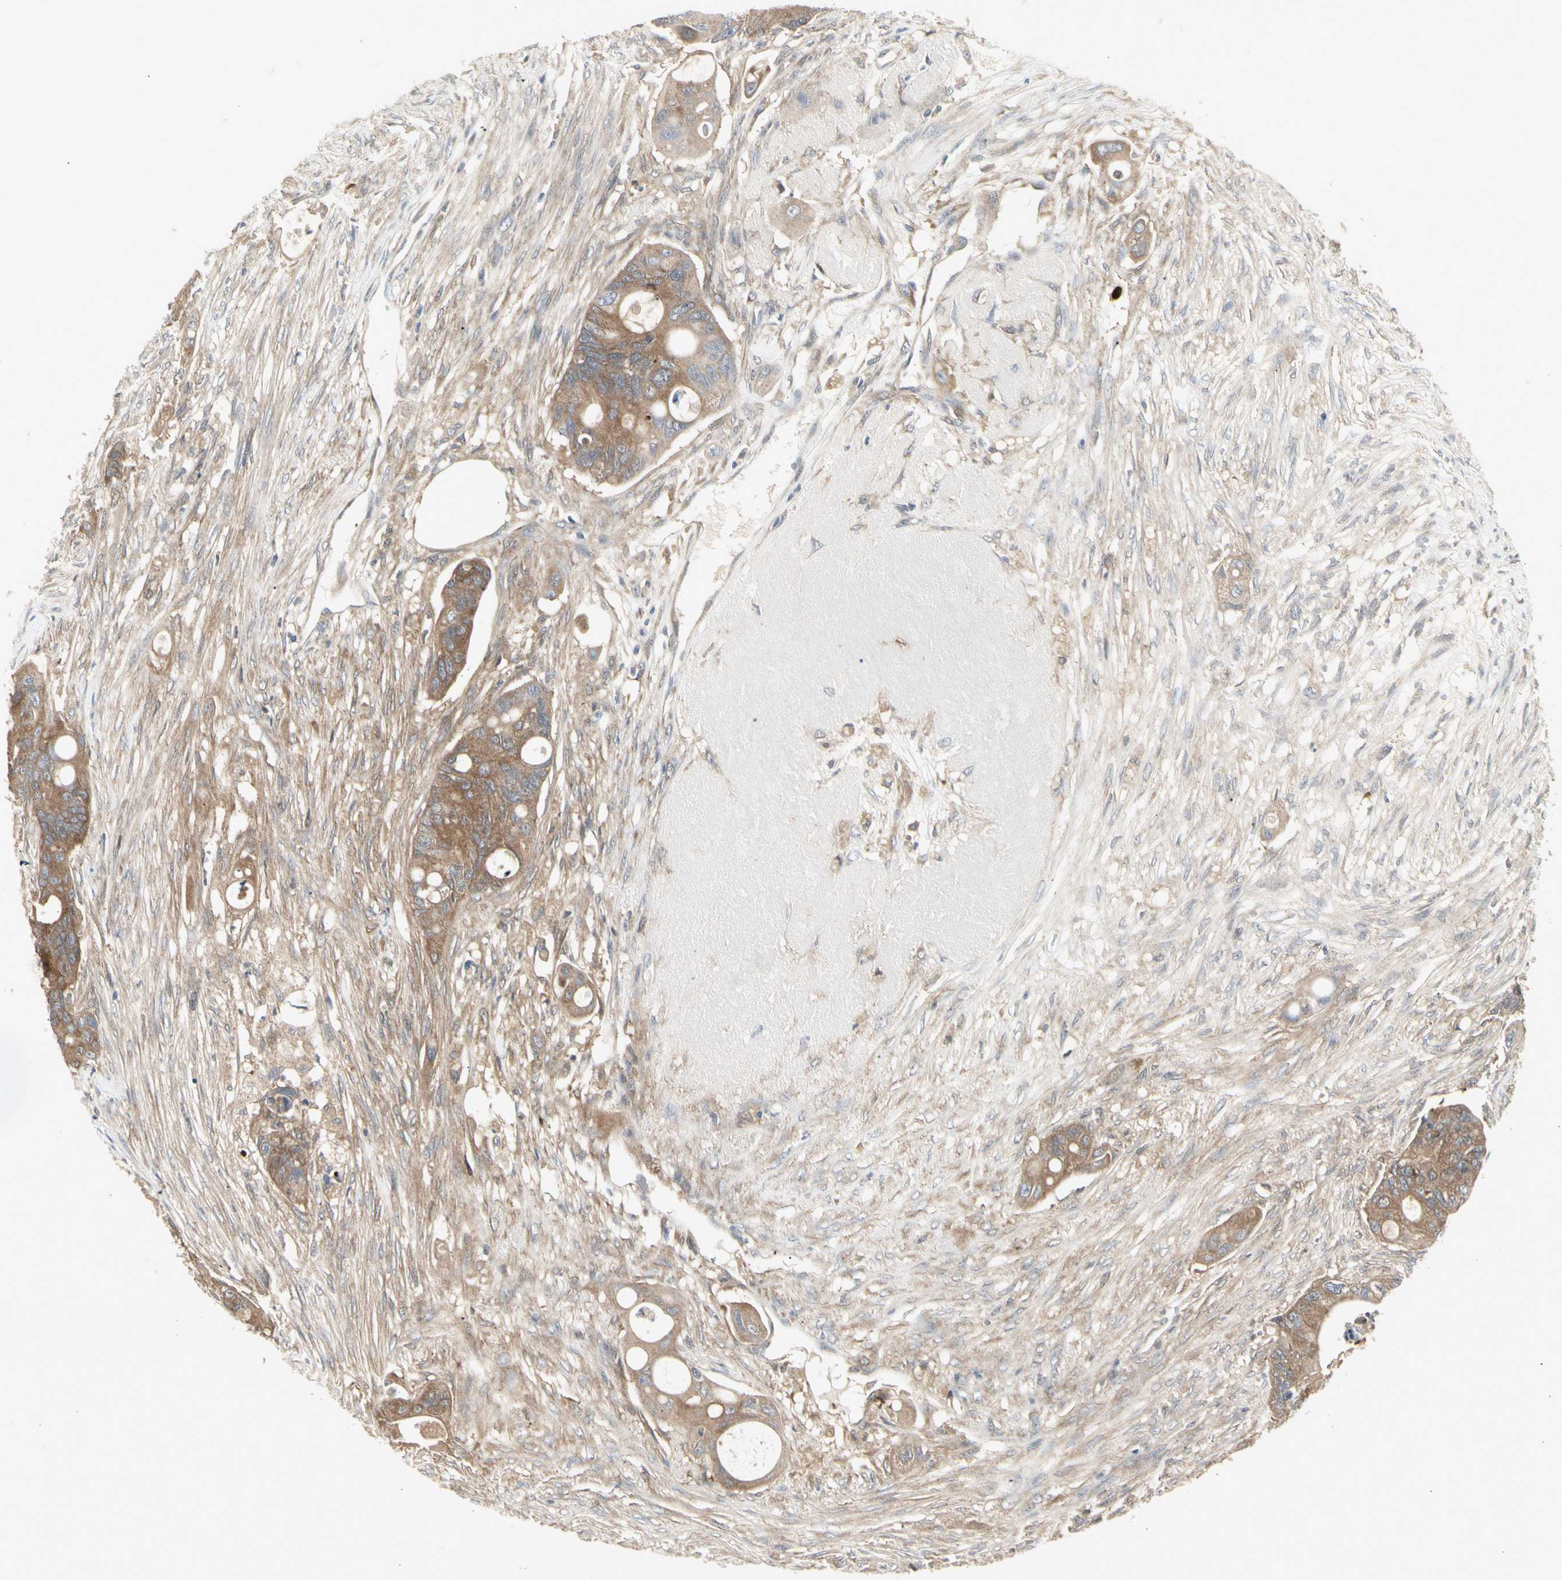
{"staining": {"intensity": "moderate", "quantity": ">75%", "location": "cytoplasmic/membranous"}, "tissue": "colorectal cancer", "cell_type": "Tumor cells", "image_type": "cancer", "snomed": [{"axis": "morphology", "description": "Adenocarcinoma, NOS"}, {"axis": "topography", "description": "Colon"}], "caption": "High-power microscopy captured an immunohistochemistry histopathology image of colorectal cancer, revealing moderate cytoplasmic/membranous expression in approximately >75% of tumor cells.", "gene": "CHURC1-FNTB", "patient": {"sex": "female", "age": 57}}